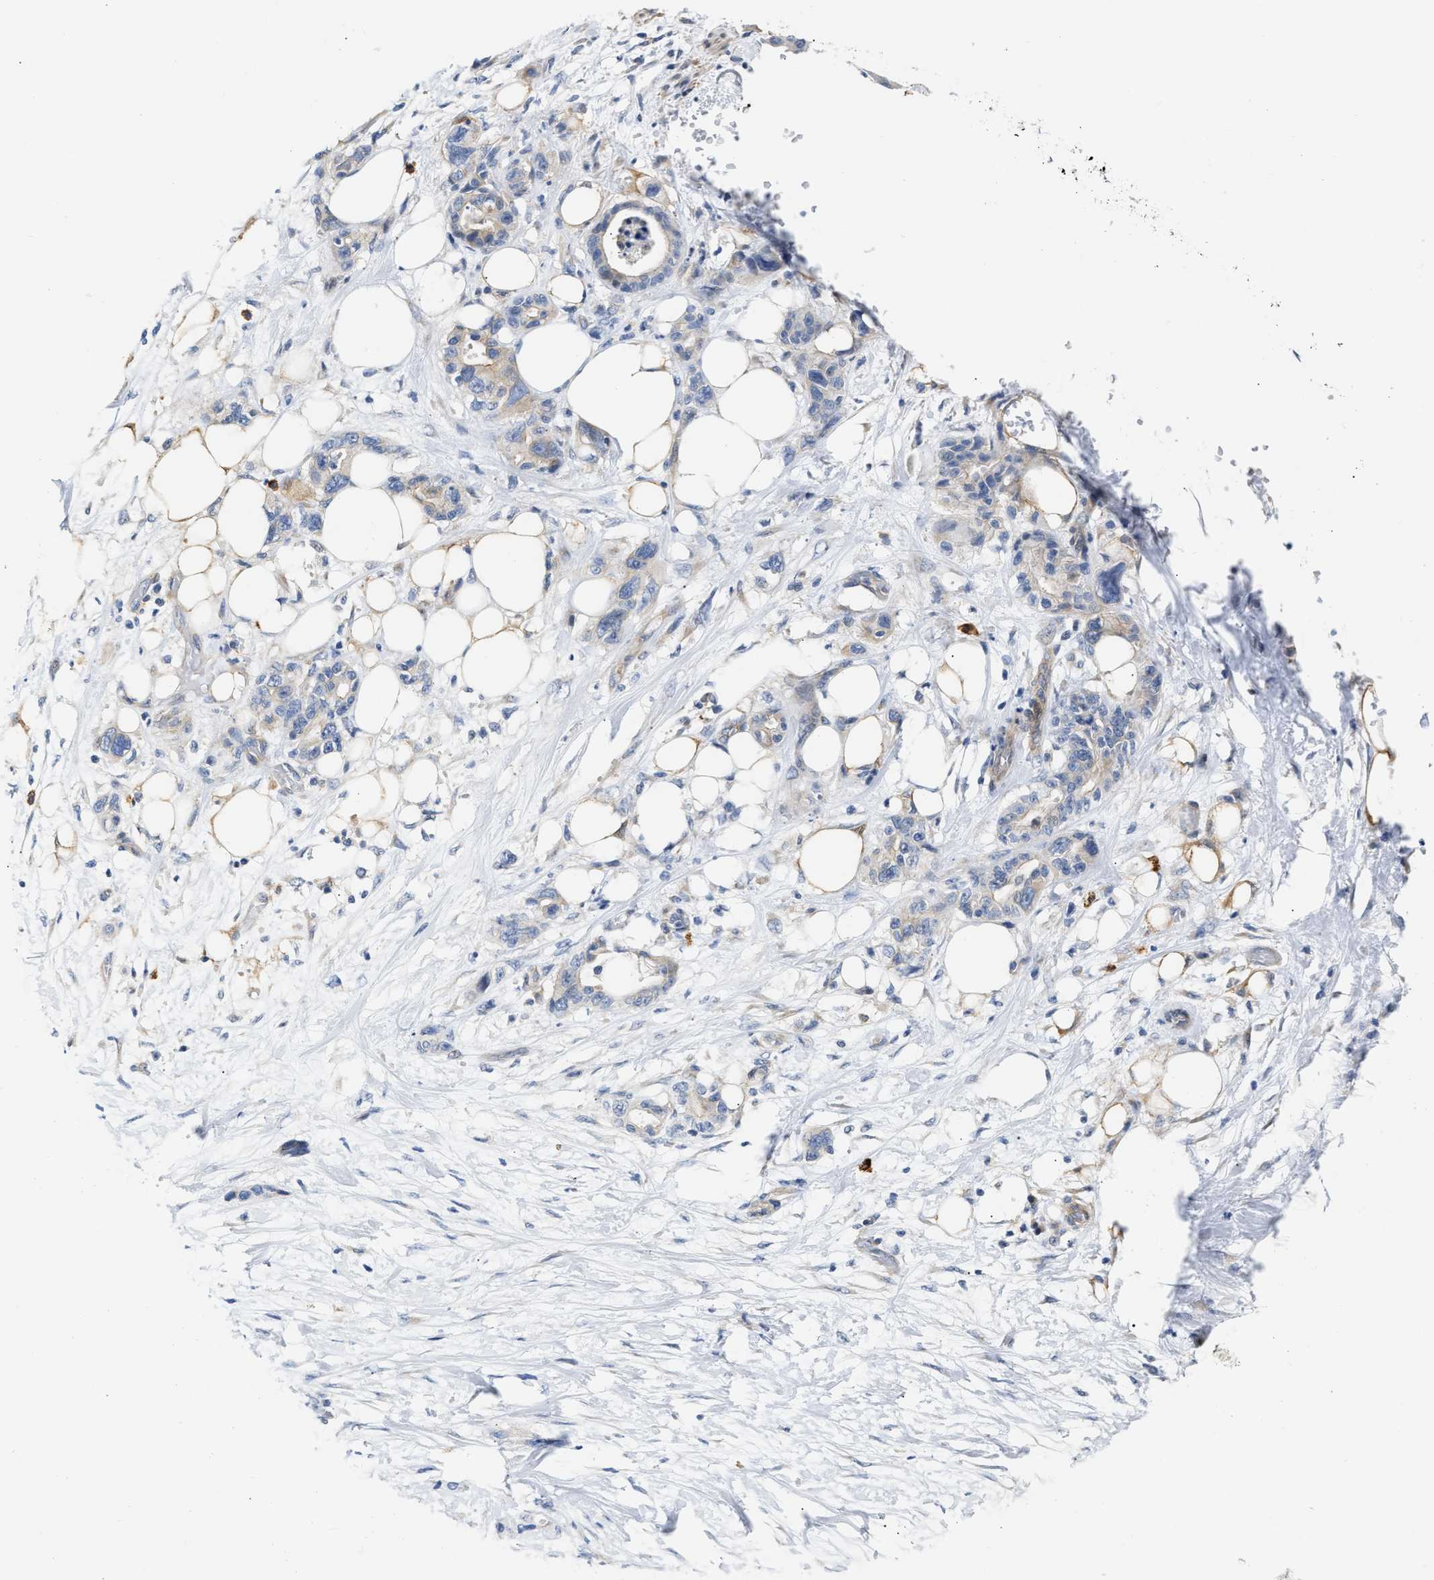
{"staining": {"intensity": "weak", "quantity": "<25%", "location": "cytoplasmic/membranous"}, "tissue": "pancreatic cancer", "cell_type": "Tumor cells", "image_type": "cancer", "snomed": [{"axis": "morphology", "description": "Adenocarcinoma, NOS"}, {"axis": "topography", "description": "Pancreas"}], "caption": "High power microscopy histopathology image of an IHC image of pancreatic cancer (adenocarcinoma), revealing no significant staining in tumor cells.", "gene": "FHL1", "patient": {"sex": "male", "age": 46}}